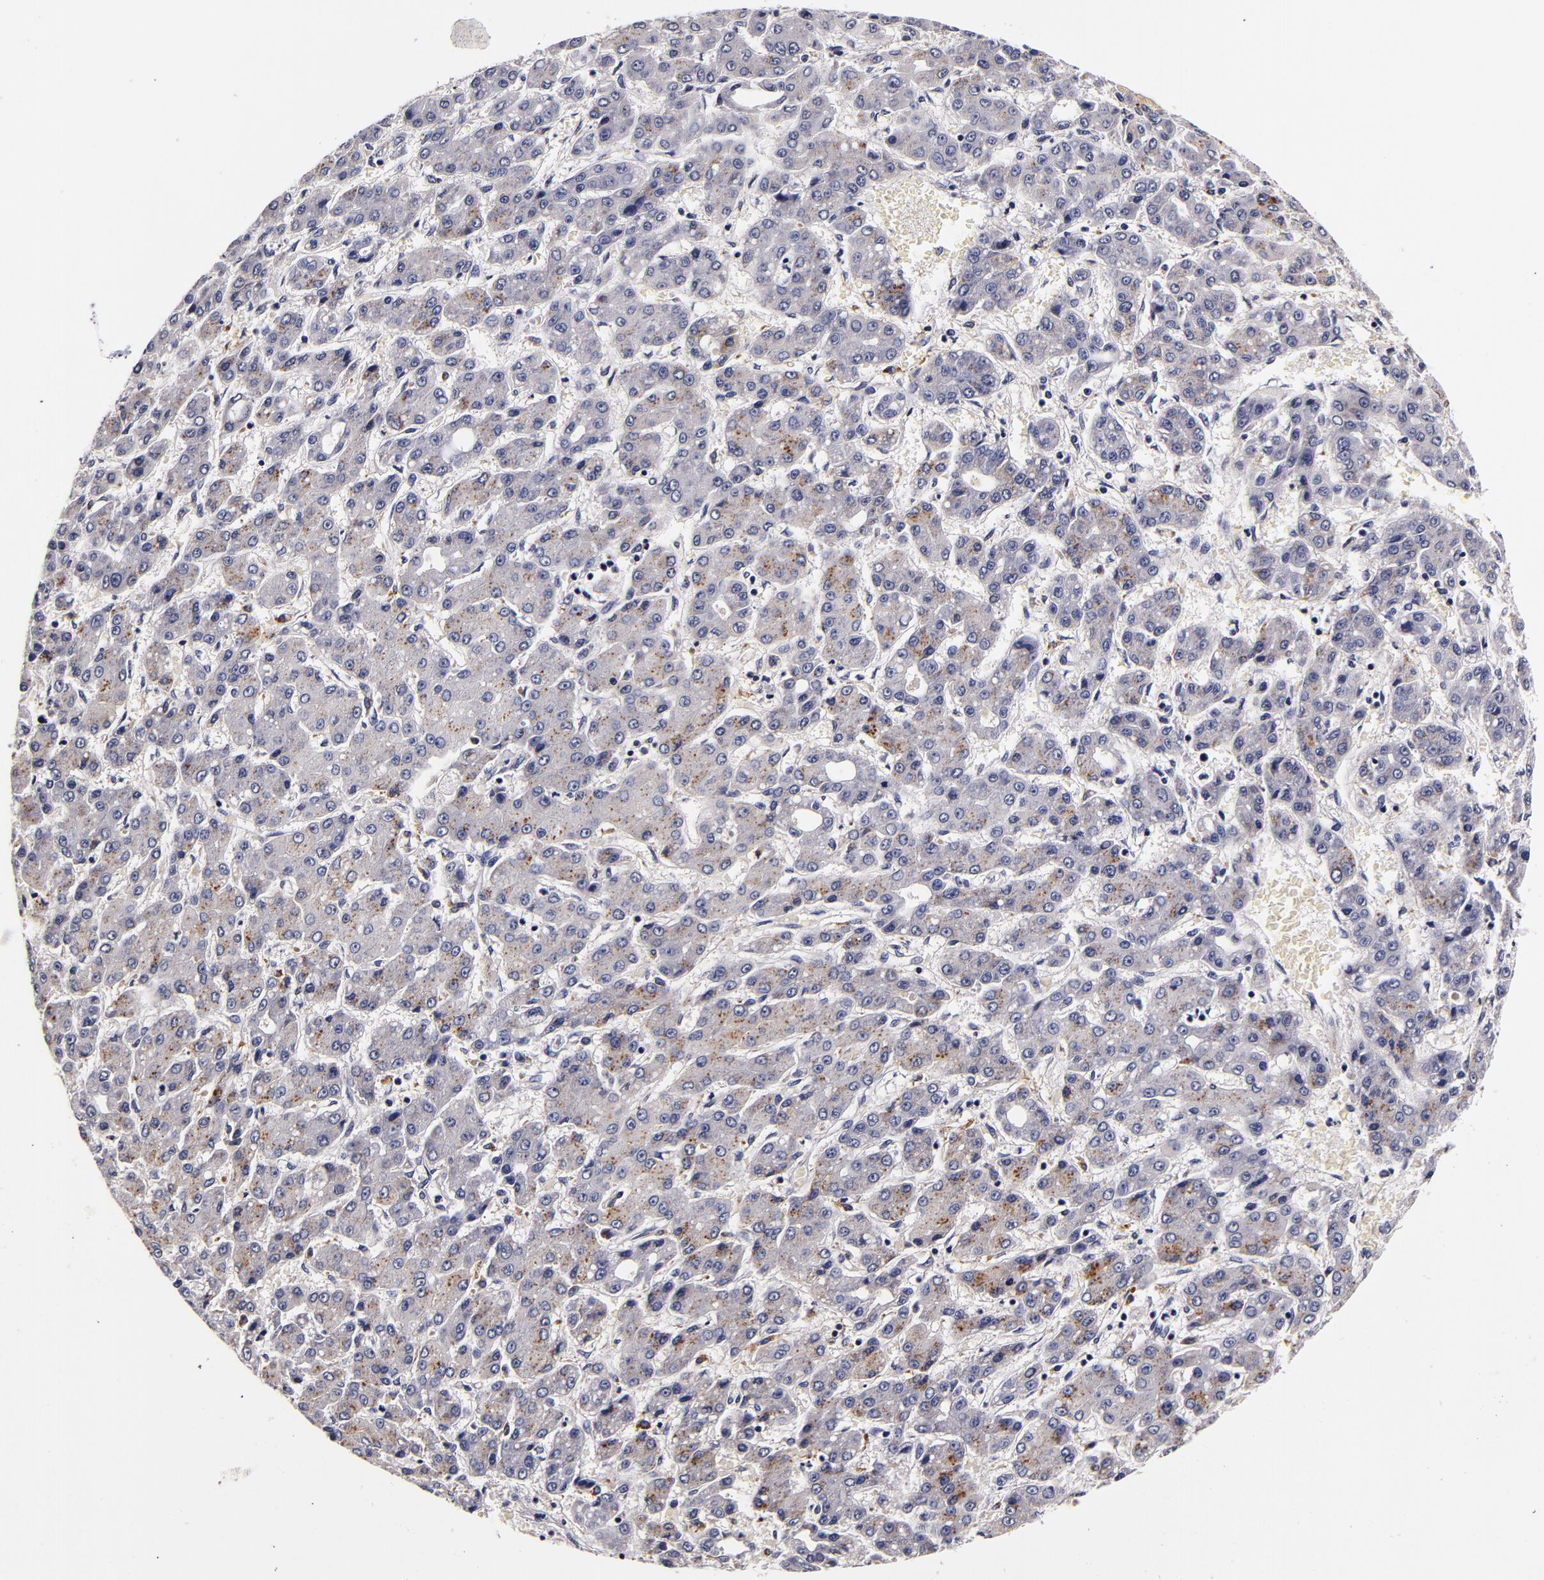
{"staining": {"intensity": "negative", "quantity": "none", "location": "none"}, "tissue": "liver cancer", "cell_type": "Tumor cells", "image_type": "cancer", "snomed": [{"axis": "morphology", "description": "Carcinoma, Hepatocellular, NOS"}, {"axis": "topography", "description": "Liver"}], "caption": "Immunohistochemistry of human liver cancer demonstrates no staining in tumor cells.", "gene": "LGALS3BP", "patient": {"sex": "male", "age": 69}}